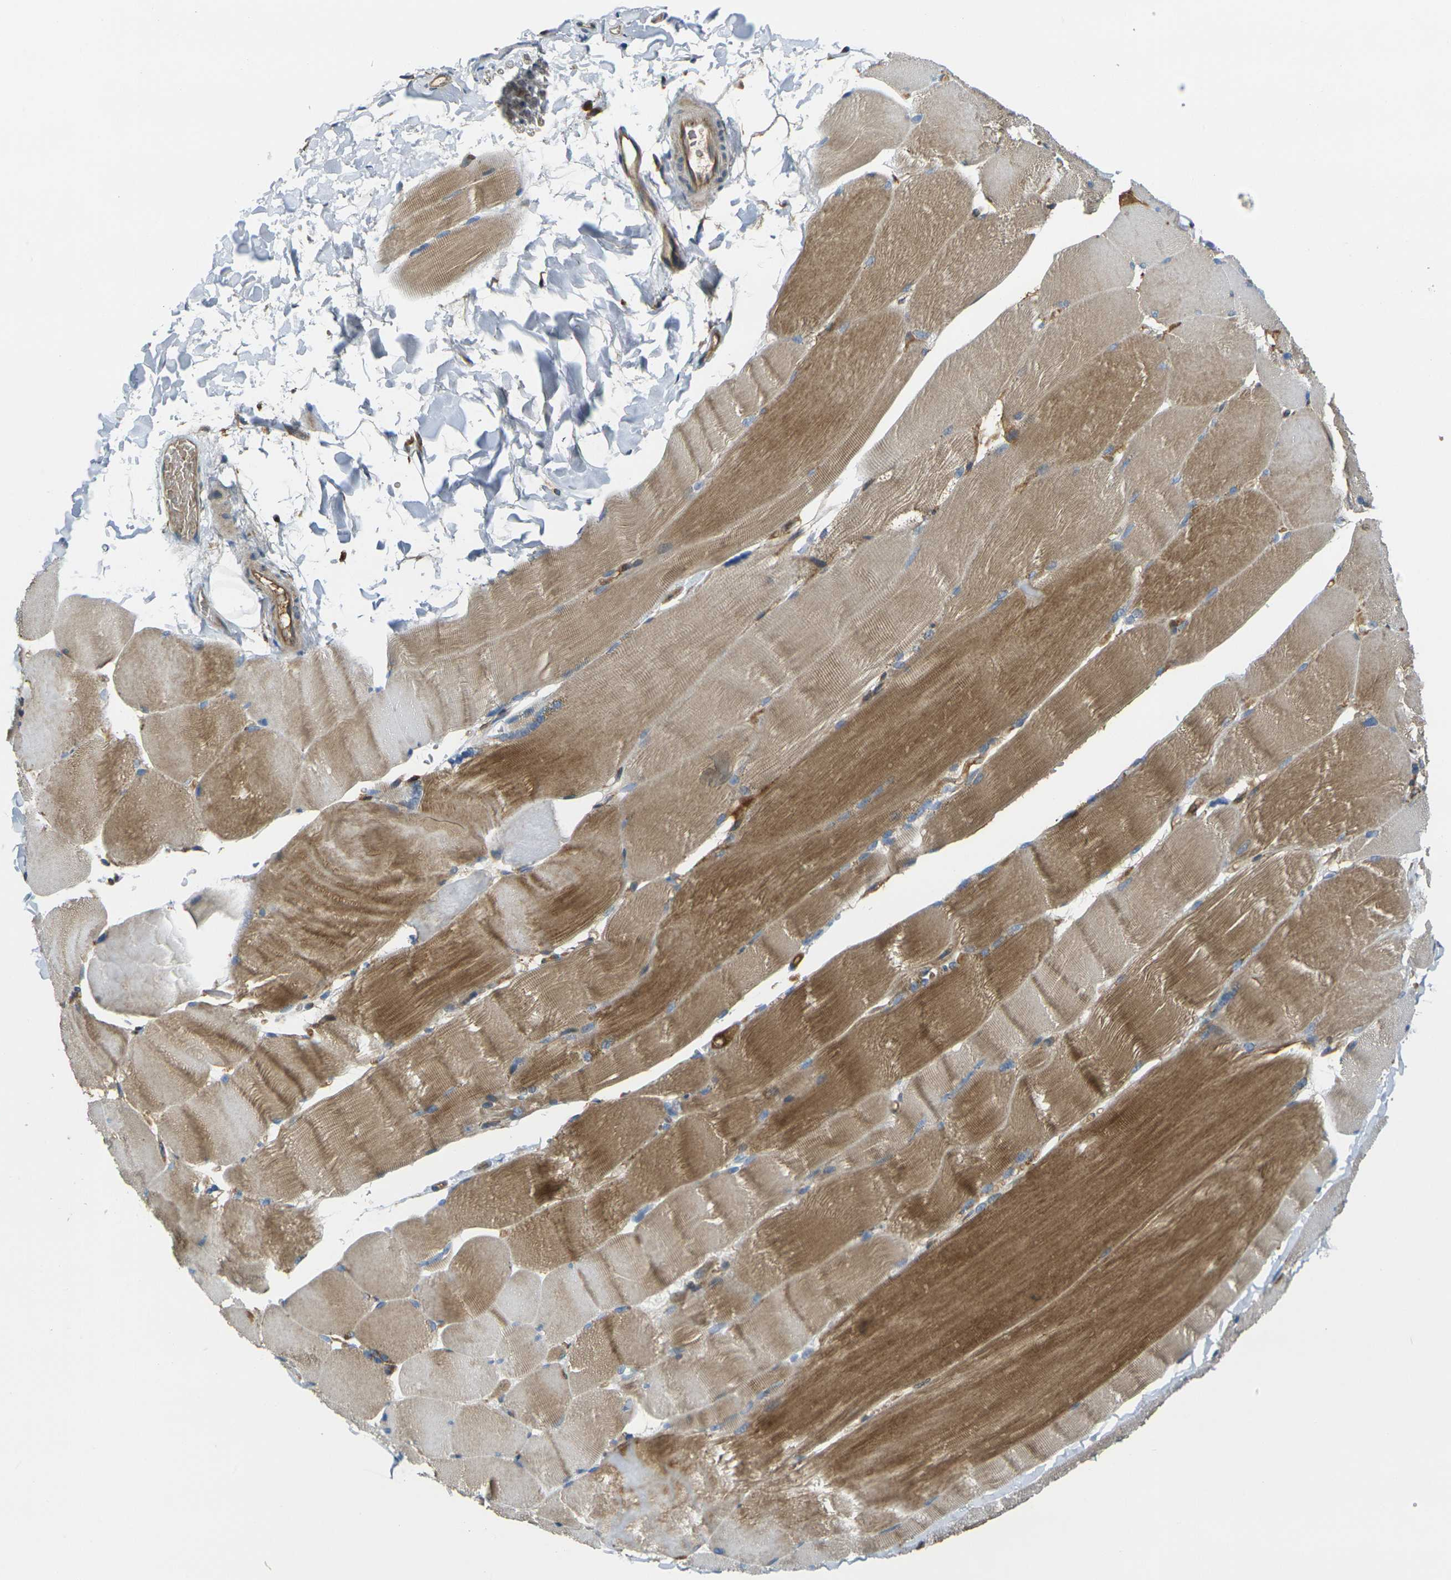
{"staining": {"intensity": "moderate", "quantity": ">75%", "location": "cytoplasmic/membranous"}, "tissue": "skeletal muscle", "cell_type": "Myocytes", "image_type": "normal", "snomed": [{"axis": "morphology", "description": "Normal tissue, NOS"}, {"axis": "topography", "description": "Skin"}, {"axis": "topography", "description": "Skeletal muscle"}], "caption": "A high-resolution histopathology image shows immunohistochemistry staining of benign skeletal muscle, which shows moderate cytoplasmic/membranous staining in about >75% of myocytes.", "gene": "FZD1", "patient": {"sex": "male", "age": 83}}